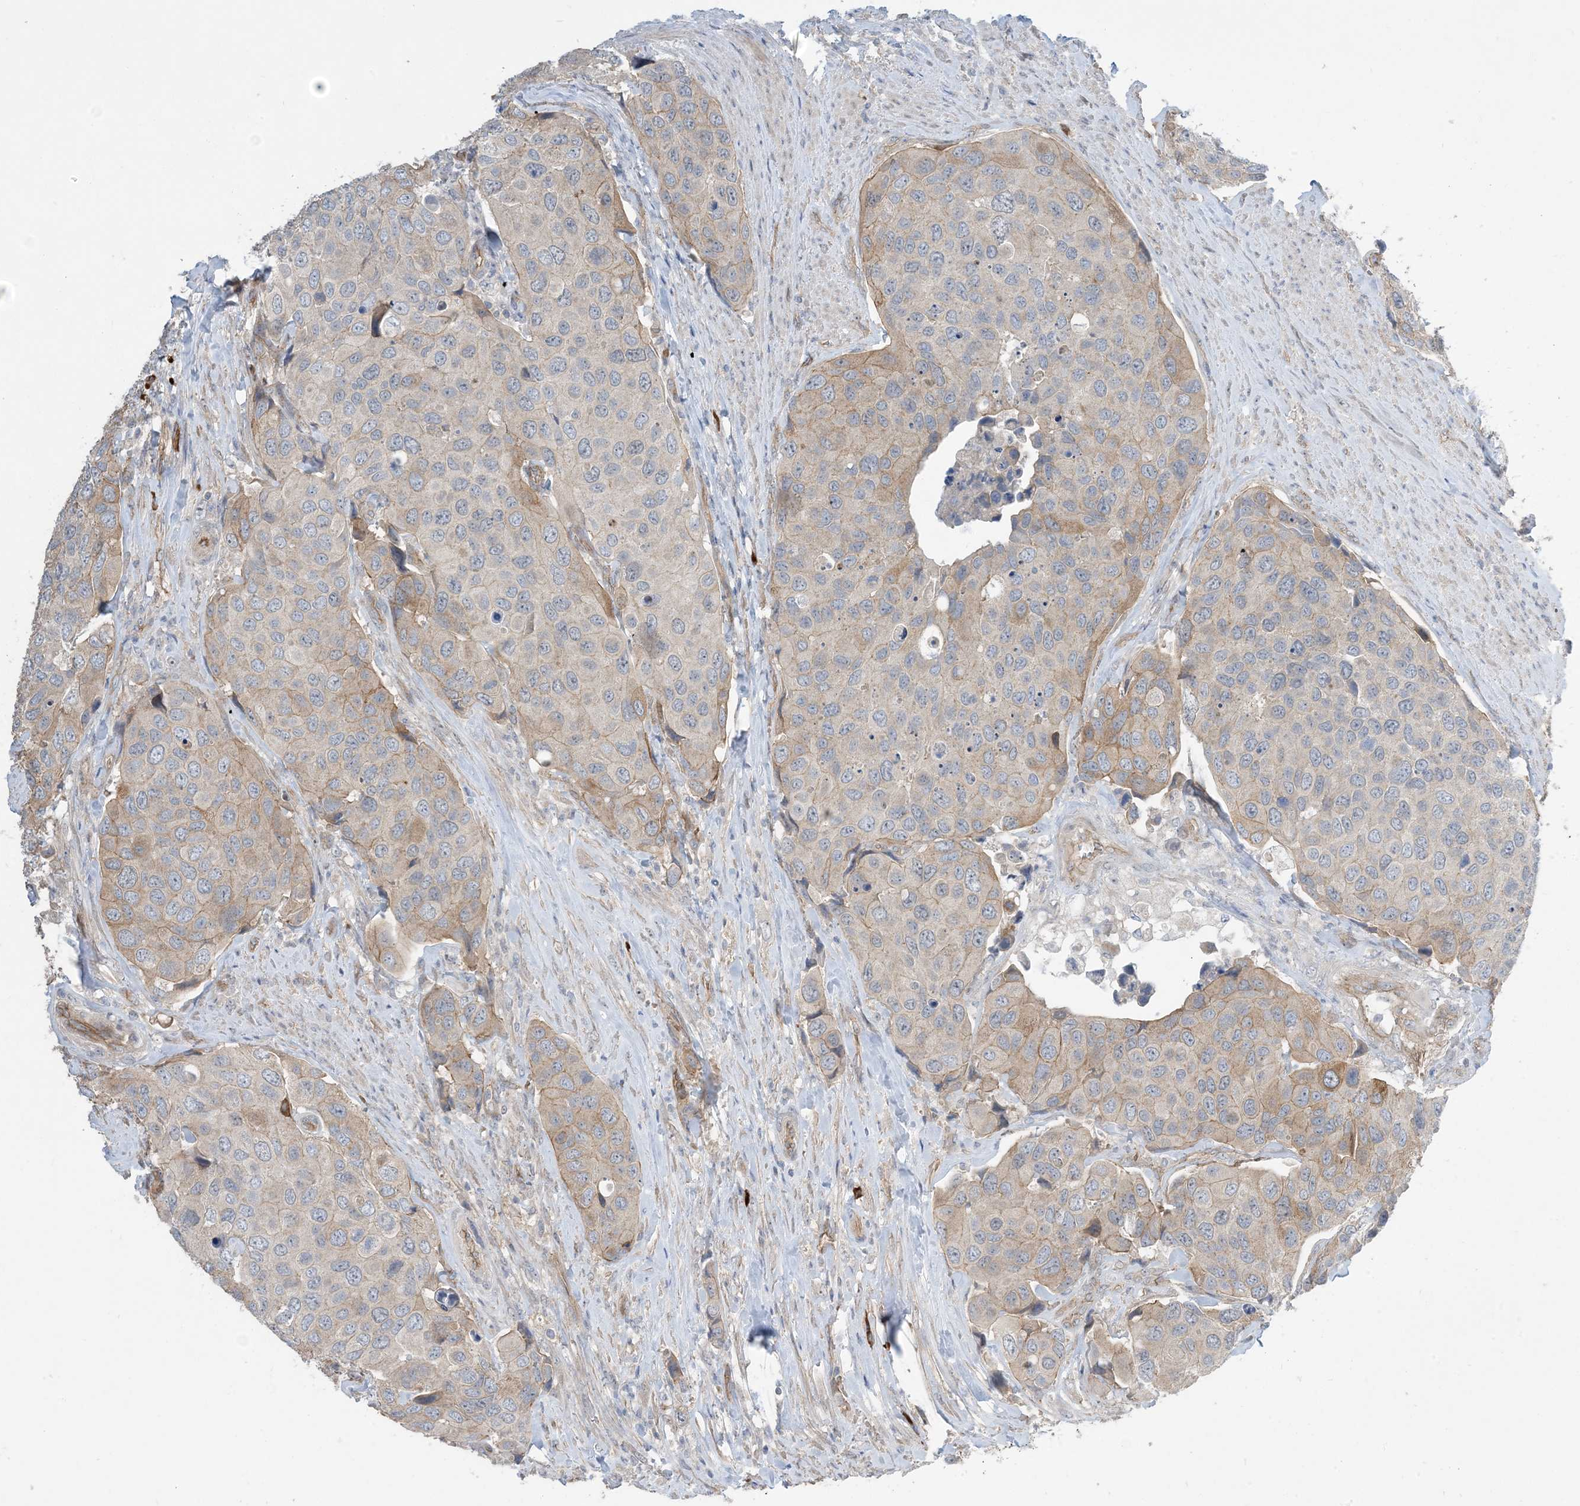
{"staining": {"intensity": "weak", "quantity": "25%-75%", "location": "cytoplasmic/membranous"}, "tissue": "urothelial cancer", "cell_type": "Tumor cells", "image_type": "cancer", "snomed": [{"axis": "morphology", "description": "Urothelial carcinoma, High grade"}, {"axis": "topography", "description": "Urinary bladder"}], "caption": "Immunohistochemical staining of urothelial carcinoma (high-grade) displays weak cytoplasmic/membranous protein expression in approximately 25%-75% of tumor cells. (IHC, brightfield microscopy, high magnification).", "gene": "AOC1", "patient": {"sex": "male", "age": 74}}